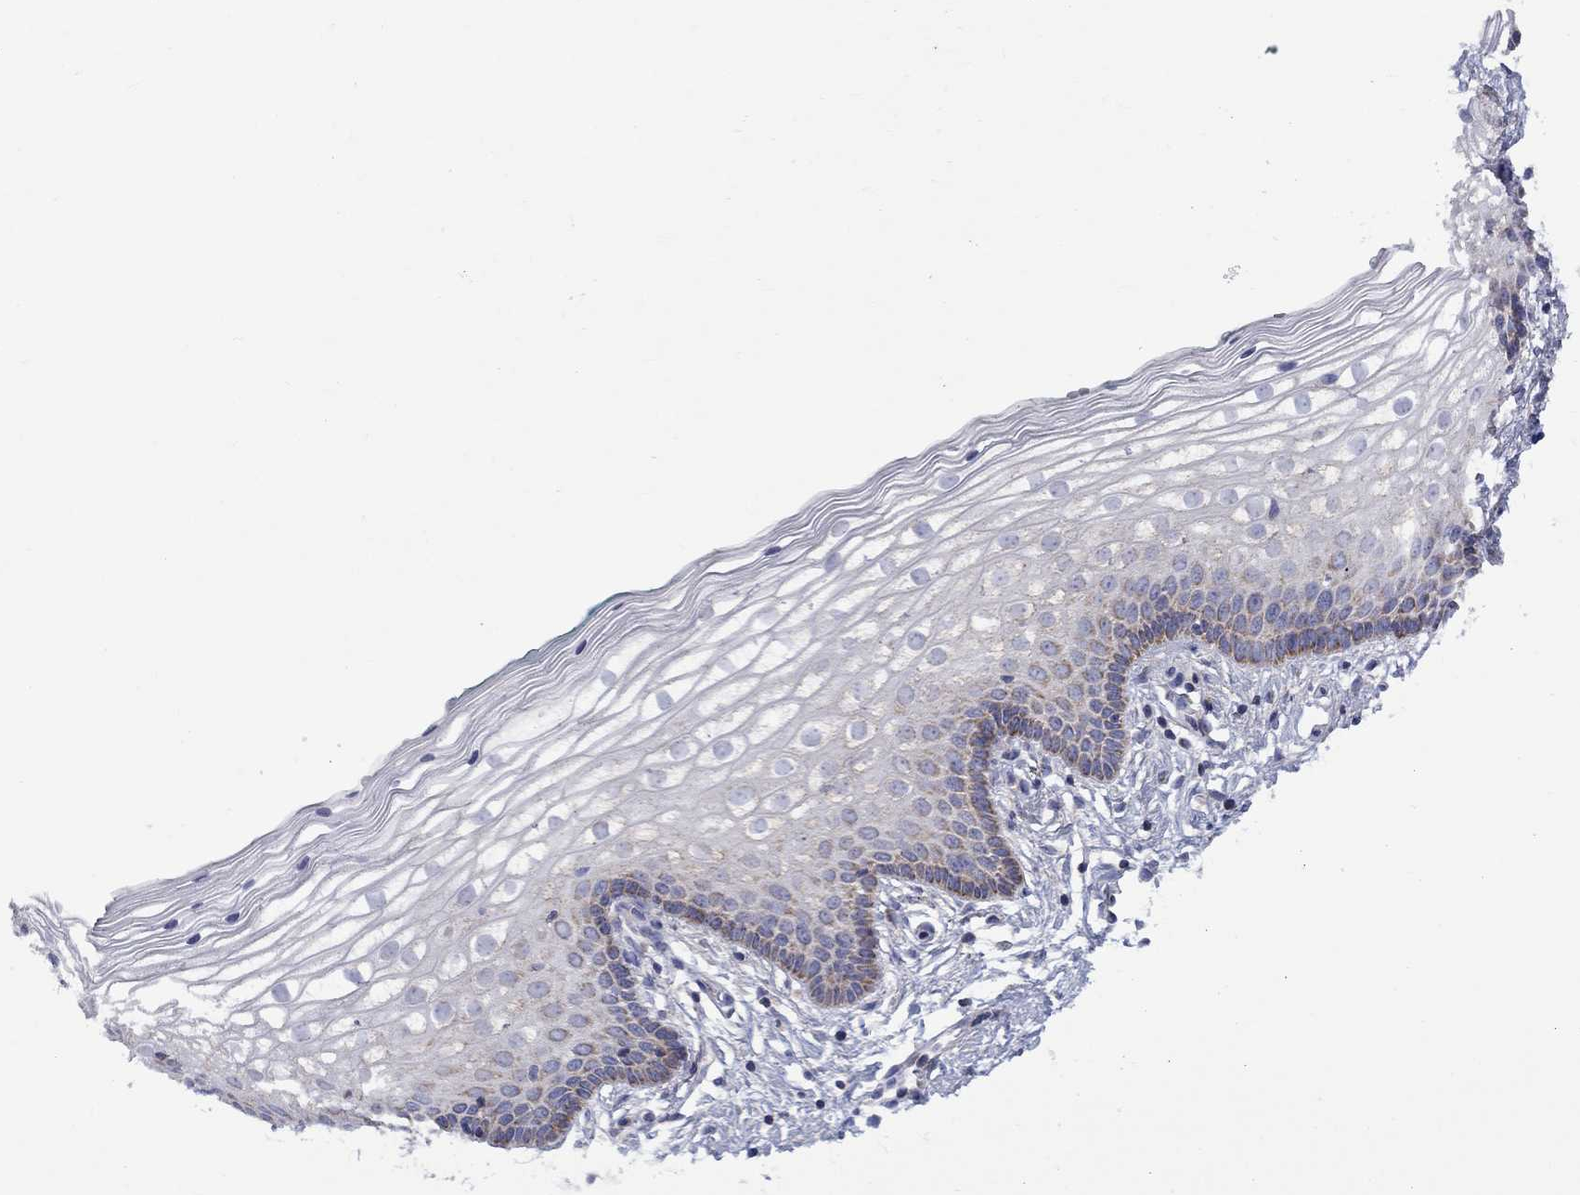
{"staining": {"intensity": "negative", "quantity": "none", "location": "none"}, "tissue": "vagina", "cell_type": "Squamous epithelial cells", "image_type": "normal", "snomed": [{"axis": "morphology", "description": "Normal tissue, NOS"}, {"axis": "topography", "description": "Vagina"}], "caption": "This is a histopathology image of IHC staining of benign vagina, which shows no staining in squamous epithelial cells.", "gene": "CISD1", "patient": {"sex": "female", "age": 36}}